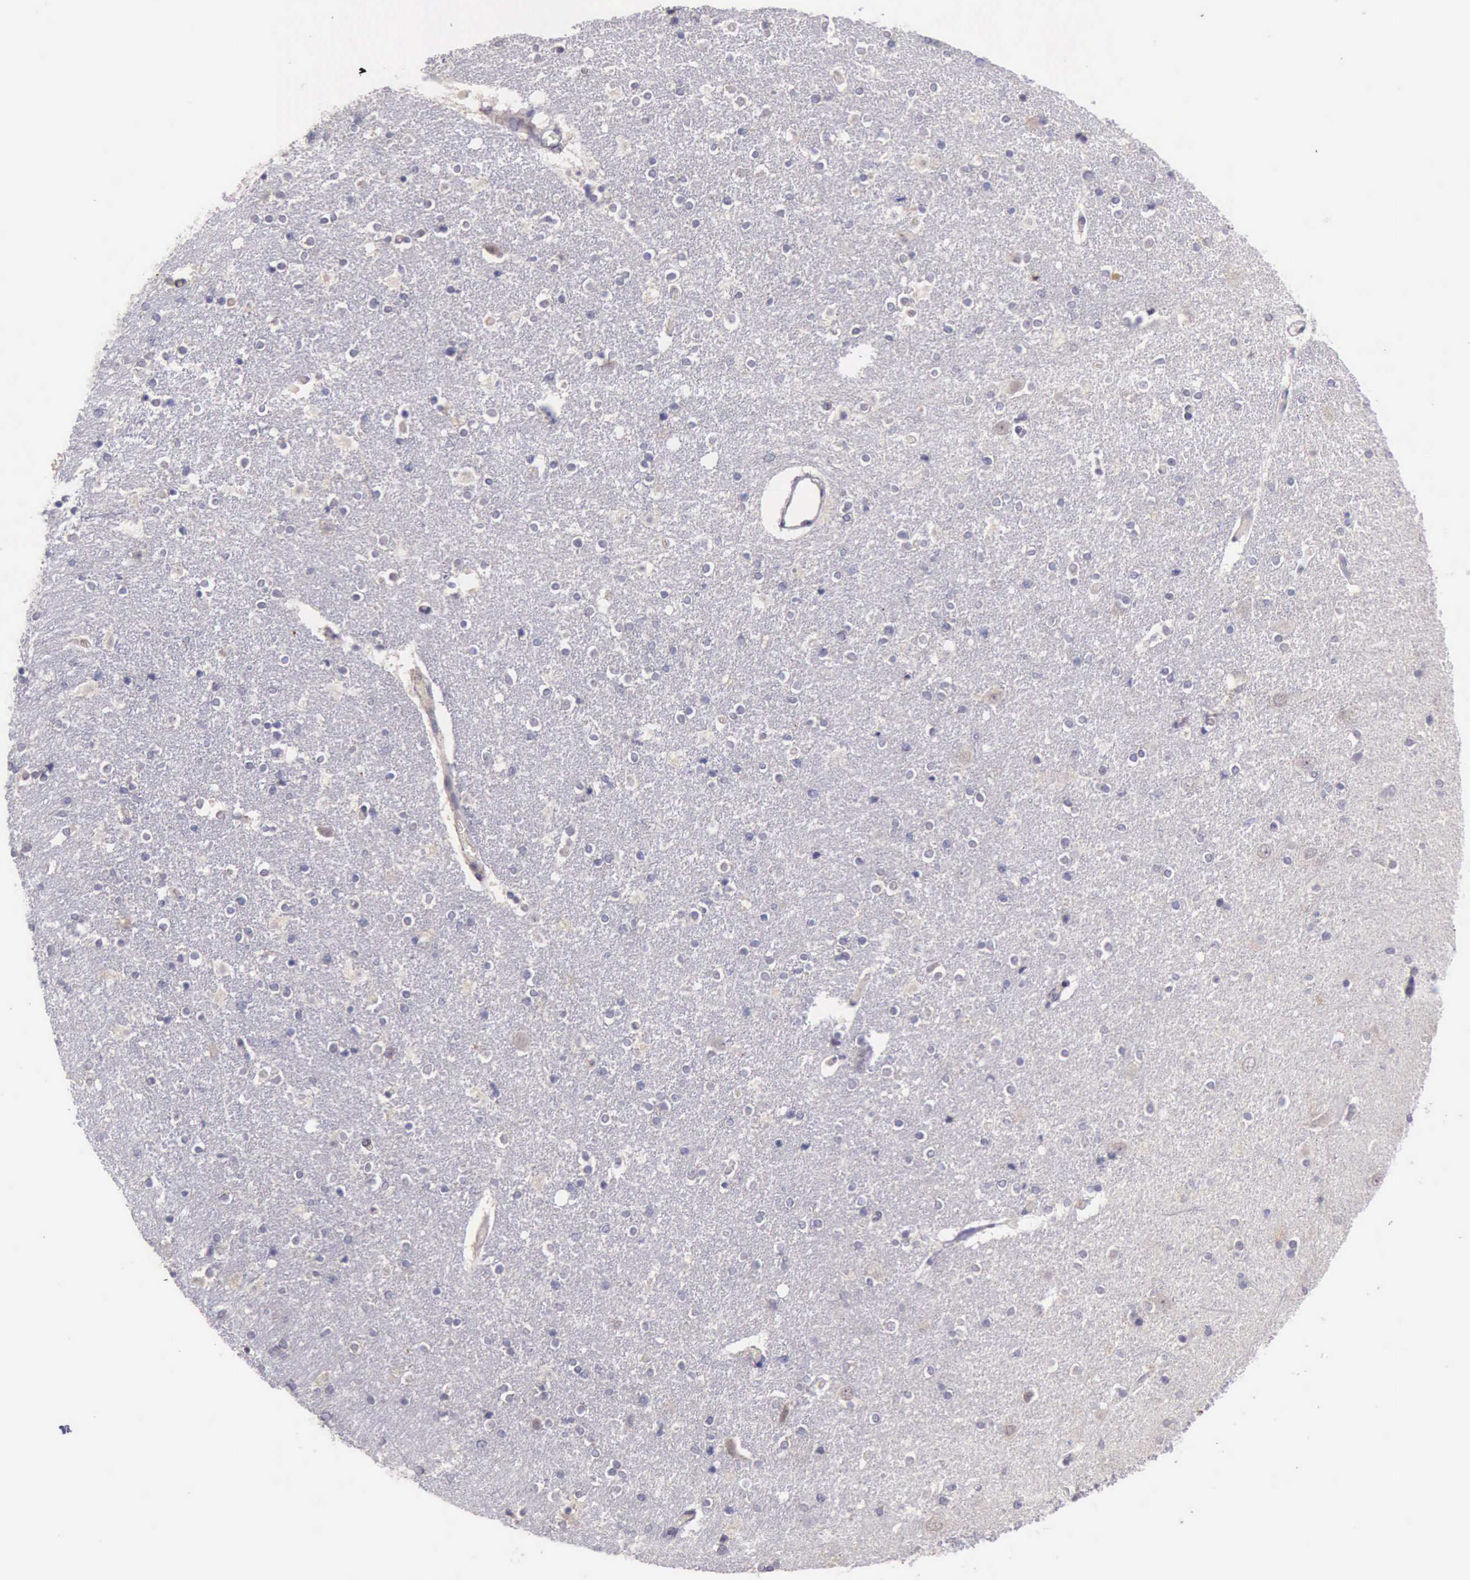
{"staining": {"intensity": "negative", "quantity": "none", "location": "none"}, "tissue": "caudate", "cell_type": "Glial cells", "image_type": "normal", "snomed": [{"axis": "morphology", "description": "Normal tissue, NOS"}, {"axis": "topography", "description": "Lateral ventricle wall"}], "caption": "Micrograph shows no protein staining in glial cells of benign caudate.", "gene": "PLEK2", "patient": {"sex": "female", "age": 54}}